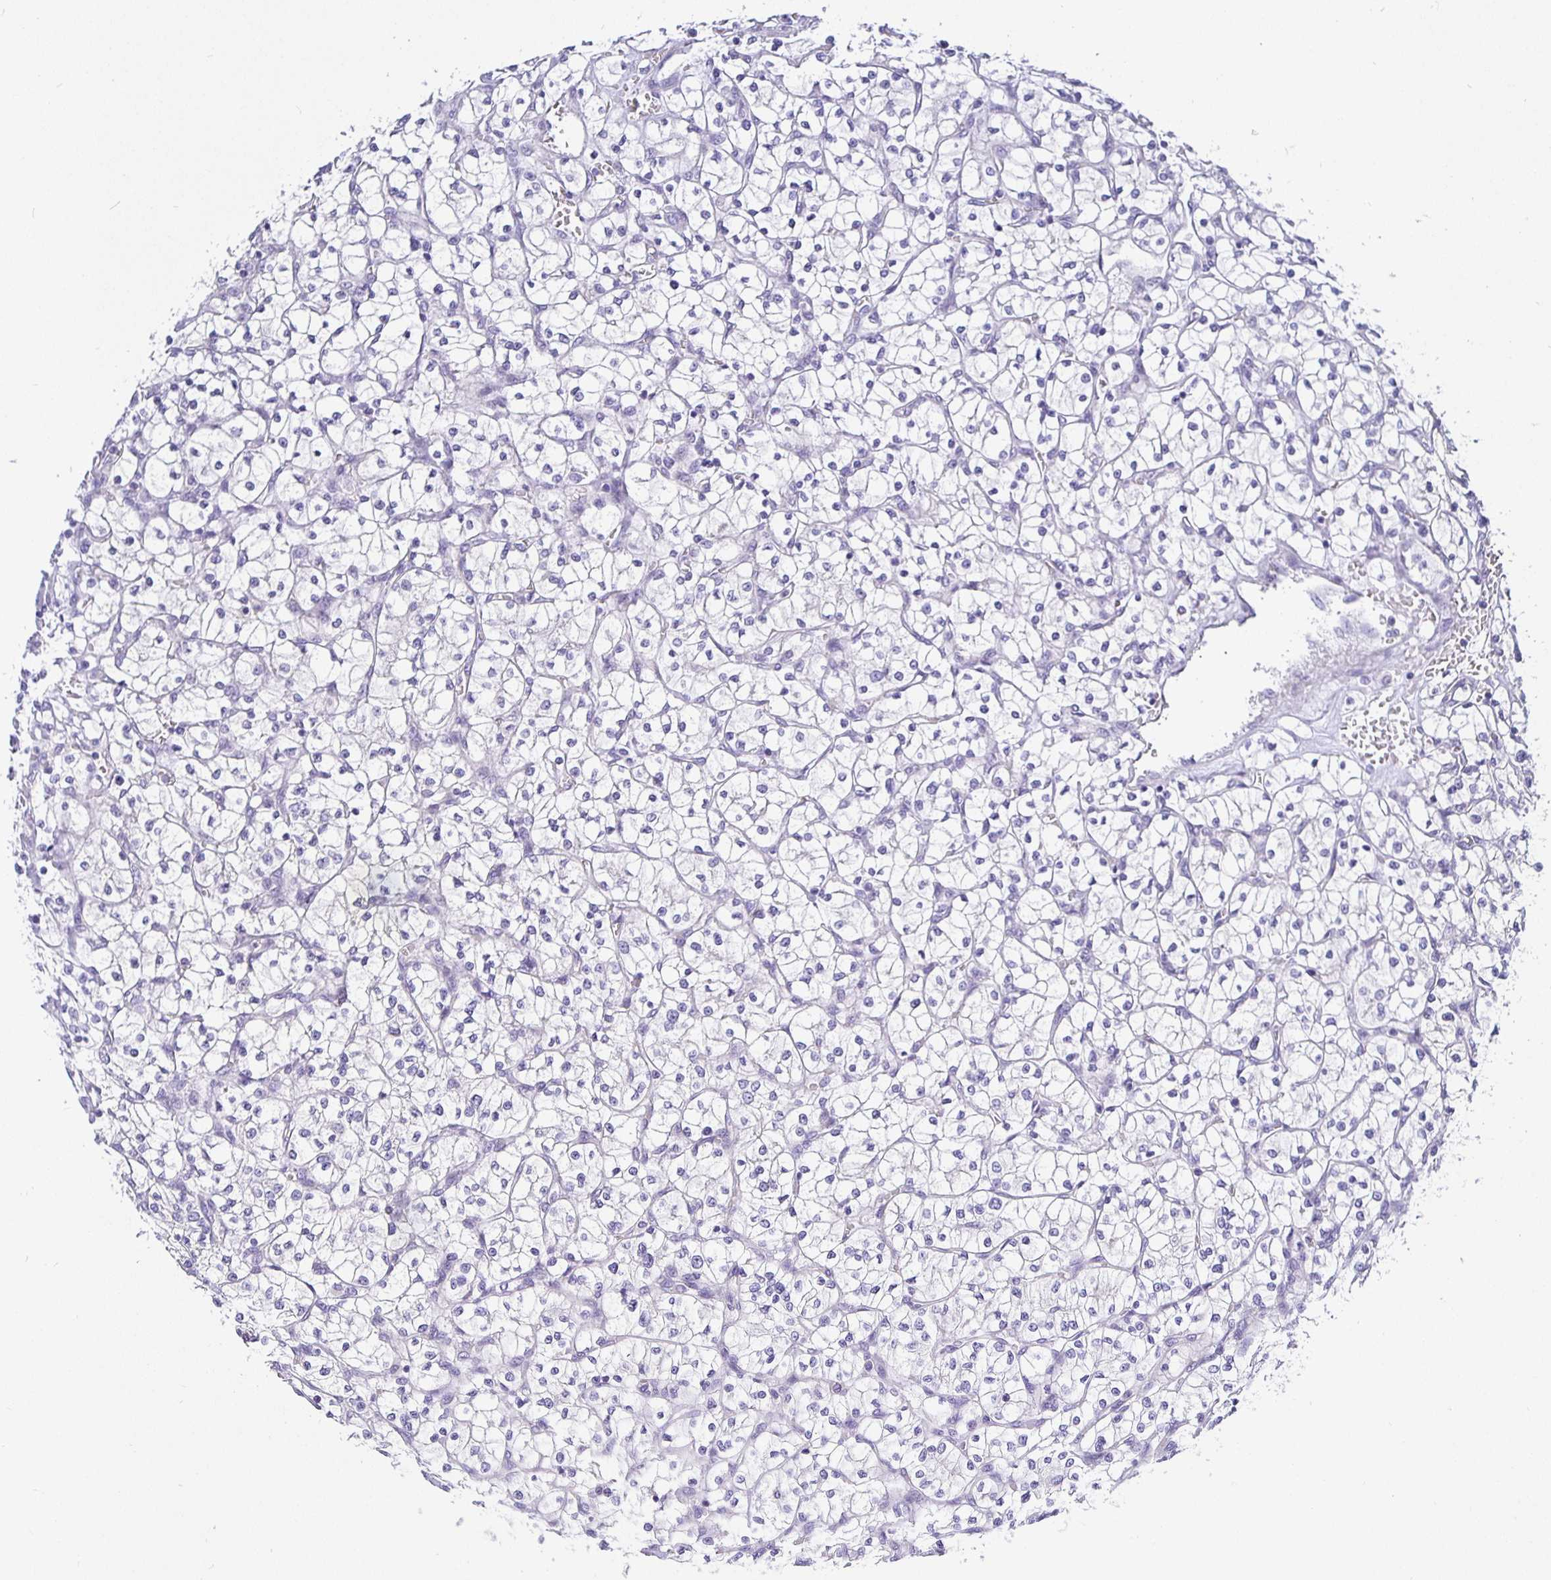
{"staining": {"intensity": "negative", "quantity": "none", "location": "none"}, "tissue": "renal cancer", "cell_type": "Tumor cells", "image_type": "cancer", "snomed": [{"axis": "morphology", "description": "Adenocarcinoma, NOS"}, {"axis": "topography", "description": "Kidney"}], "caption": "Immunohistochemistry photomicrograph of renal cancer (adenocarcinoma) stained for a protein (brown), which exhibits no staining in tumor cells. (DAB (3,3'-diaminobenzidine) immunohistochemistry, high magnification).", "gene": "OPALIN", "patient": {"sex": "female", "age": 64}}